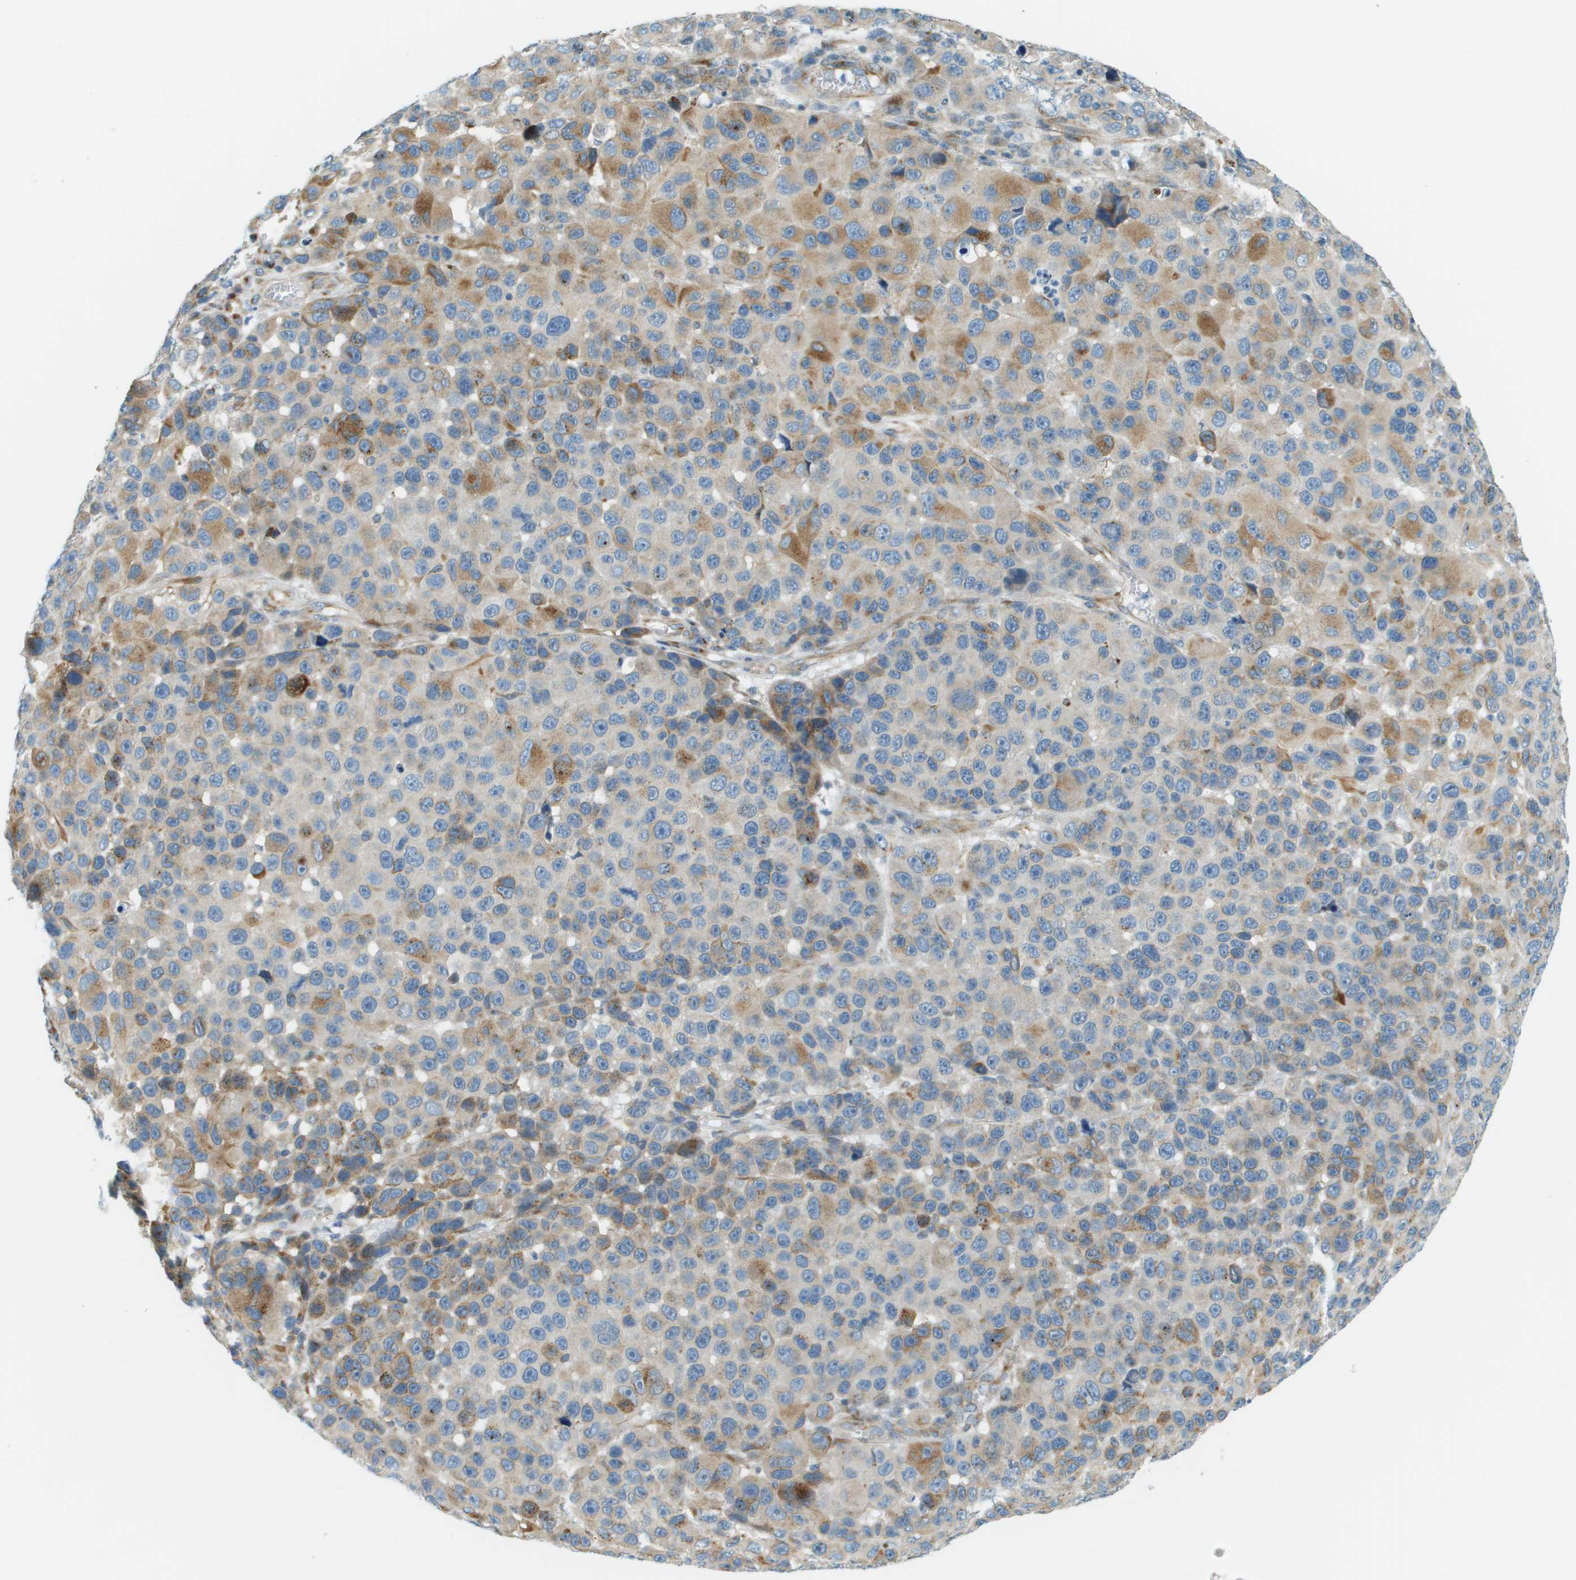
{"staining": {"intensity": "moderate", "quantity": "25%-75%", "location": "cytoplasmic/membranous"}, "tissue": "melanoma", "cell_type": "Tumor cells", "image_type": "cancer", "snomed": [{"axis": "morphology", "description": "Malignant melanoma, NOS"}, {"axis": "topography", "description": "Skin"}], "caption": "Immunohistochemistry histopathology image of neoplastic tissue: human malignant melanoma stained using immunohistochemistry (IHC) displays medium levels of moderate protein expression localized specifically in the cytoplasmic/membranous of tumor cells, appearing as a cytoplasmic/membranous brown color.", "gene": "ACBD3", "patient": {"sex": "male", "age": 53}}